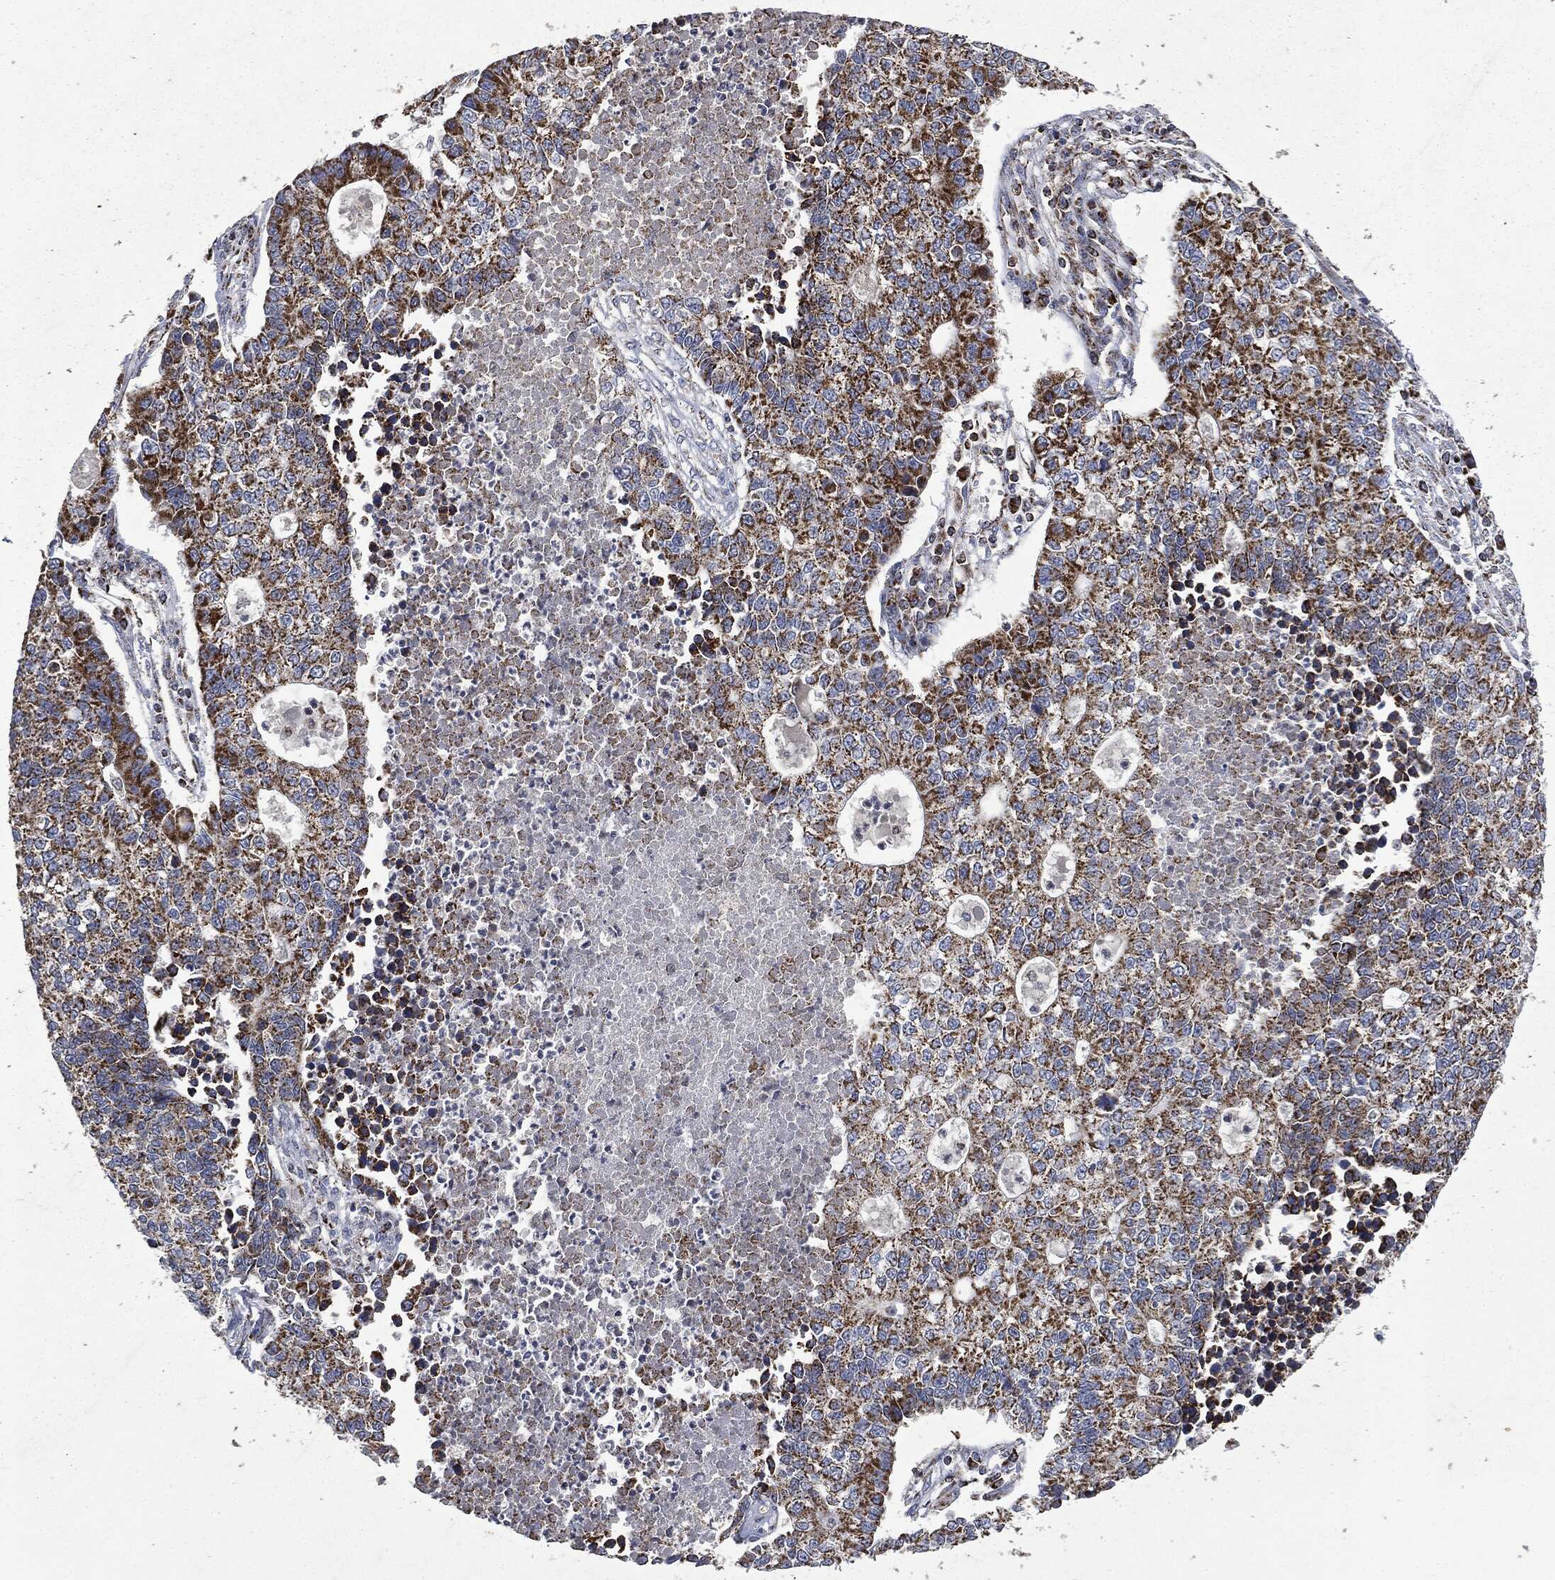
{"staining": {"intensity": "strong", "quantity": ">75%", "location": "cytoplasmic/membranous"}, "tissue": "lung cancer", "cell_type": "Tumor cells", "image_type": "cancer", "snomed": [{"axis": "morphology", "description": "Adenocarcinoma, NOS"}, {"axis": "topography", "description": "Lung"}], "caption": "Immunohistochemistry (IHC) (DAB) staining of human lung cancer (adenocarcinoma) exhibits strong cytoplasmic/membranous protein positivity in about >75% of tumor cells.", "gene": "RYK", "patient": {"sex": "male", "age": 57}}